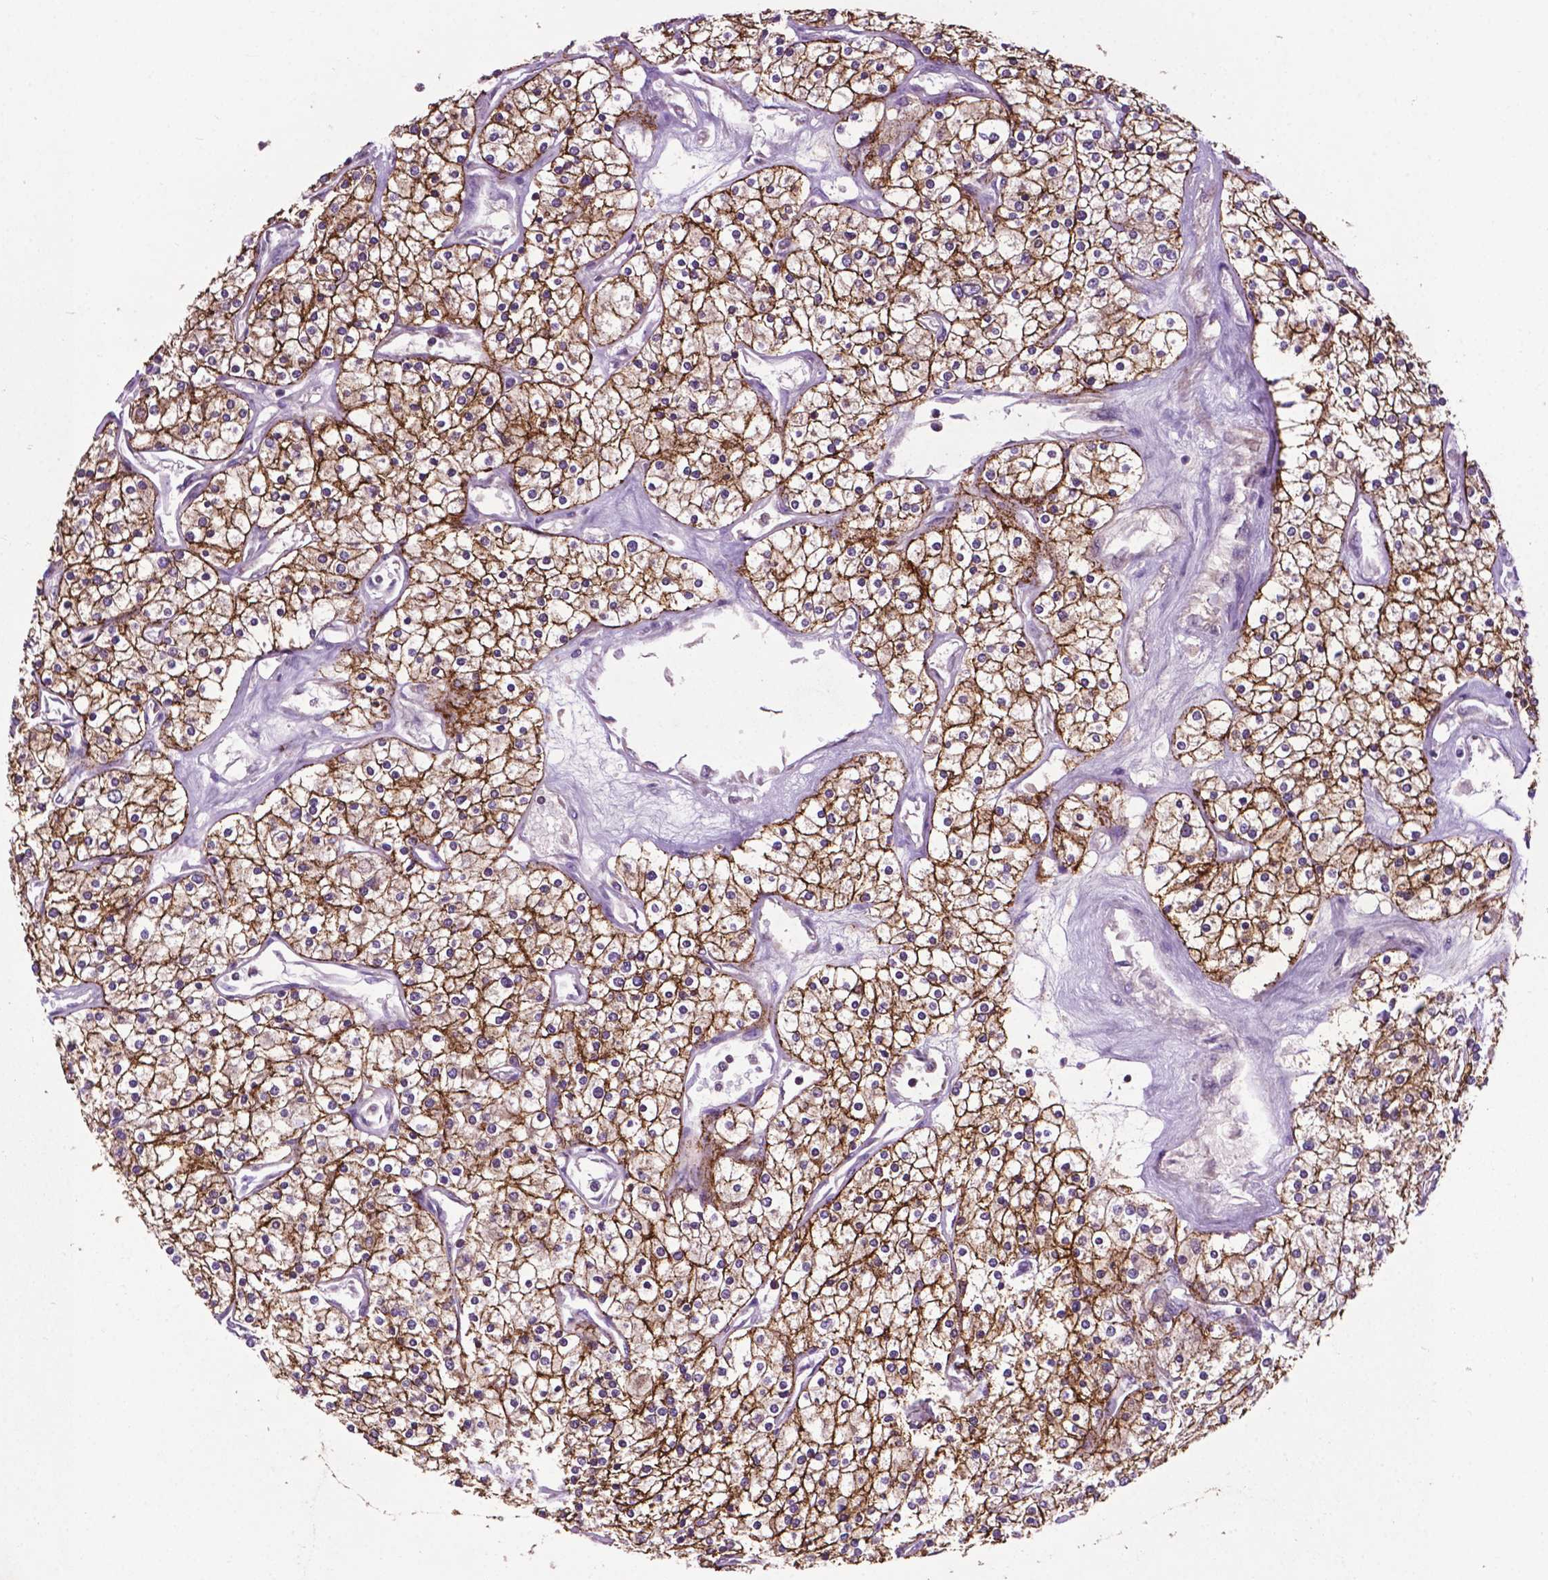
{"staining": {"intensity": "strong", "quantity": ">75%", "location": "cytoplasmic/membranous"}, "tissue": "renal cancer", "cell_type": "Tumor cells", "image_type": "cancer", "snomed": [{"axis": "morphology", "description": "Adenocarcinoma, NOS"}, {"axis": "topography", "description": "Kidney"}], "caption": "Brown immunohistochemical staining in human renal cancer displays strong cytoplasmic/membranous expression in about >75% of tumor cells. The staining was performed using DAB (3,3'-diaminobenzidine) to visualize the protein expression in brown, while the nuclei were stained in blue with hematoxylin (Magnification: 20x).", "gene": "SPNS2", "patient": {"sex": "male", "age": 80}}